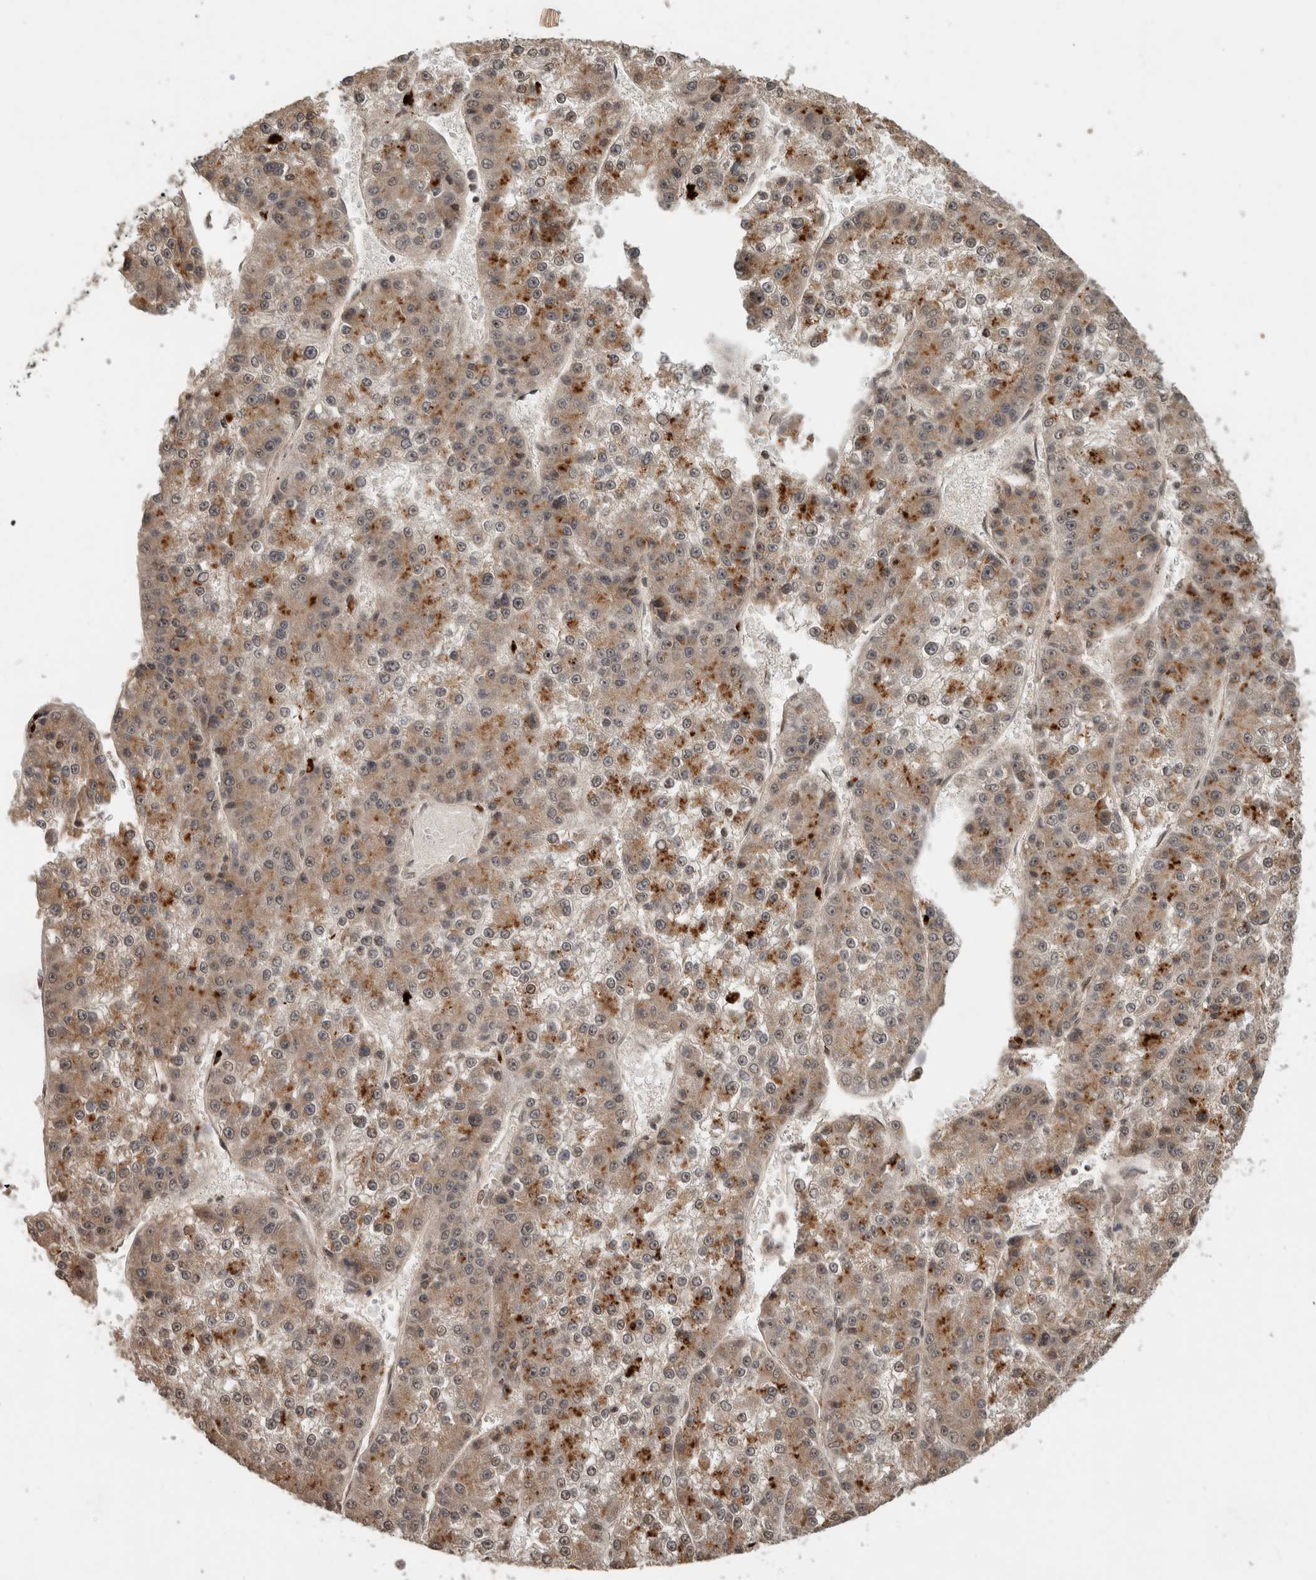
{"staining": {"intensity": "moderate", "quantity": ">75%", "location": "cytoplasmic/membranous"}, "tissue": "liver cancer", "cell_type": "Tumor cells", "image_type": "cancer", "snomed": [{"axis": "morphology", "description": "Carcinoma, Hepatocellular, NOS"}, {"axis": "topography", "description": "Liver"}], "caption": "This is an image of immunohistochemistry staining of hepatocellular carcinoma (liver), which shows moderate staining in the cytoplasmic/membranous of tumor cells.", "gene": "PITPNC1", "patient": {"sex": "female", "age": 73}}